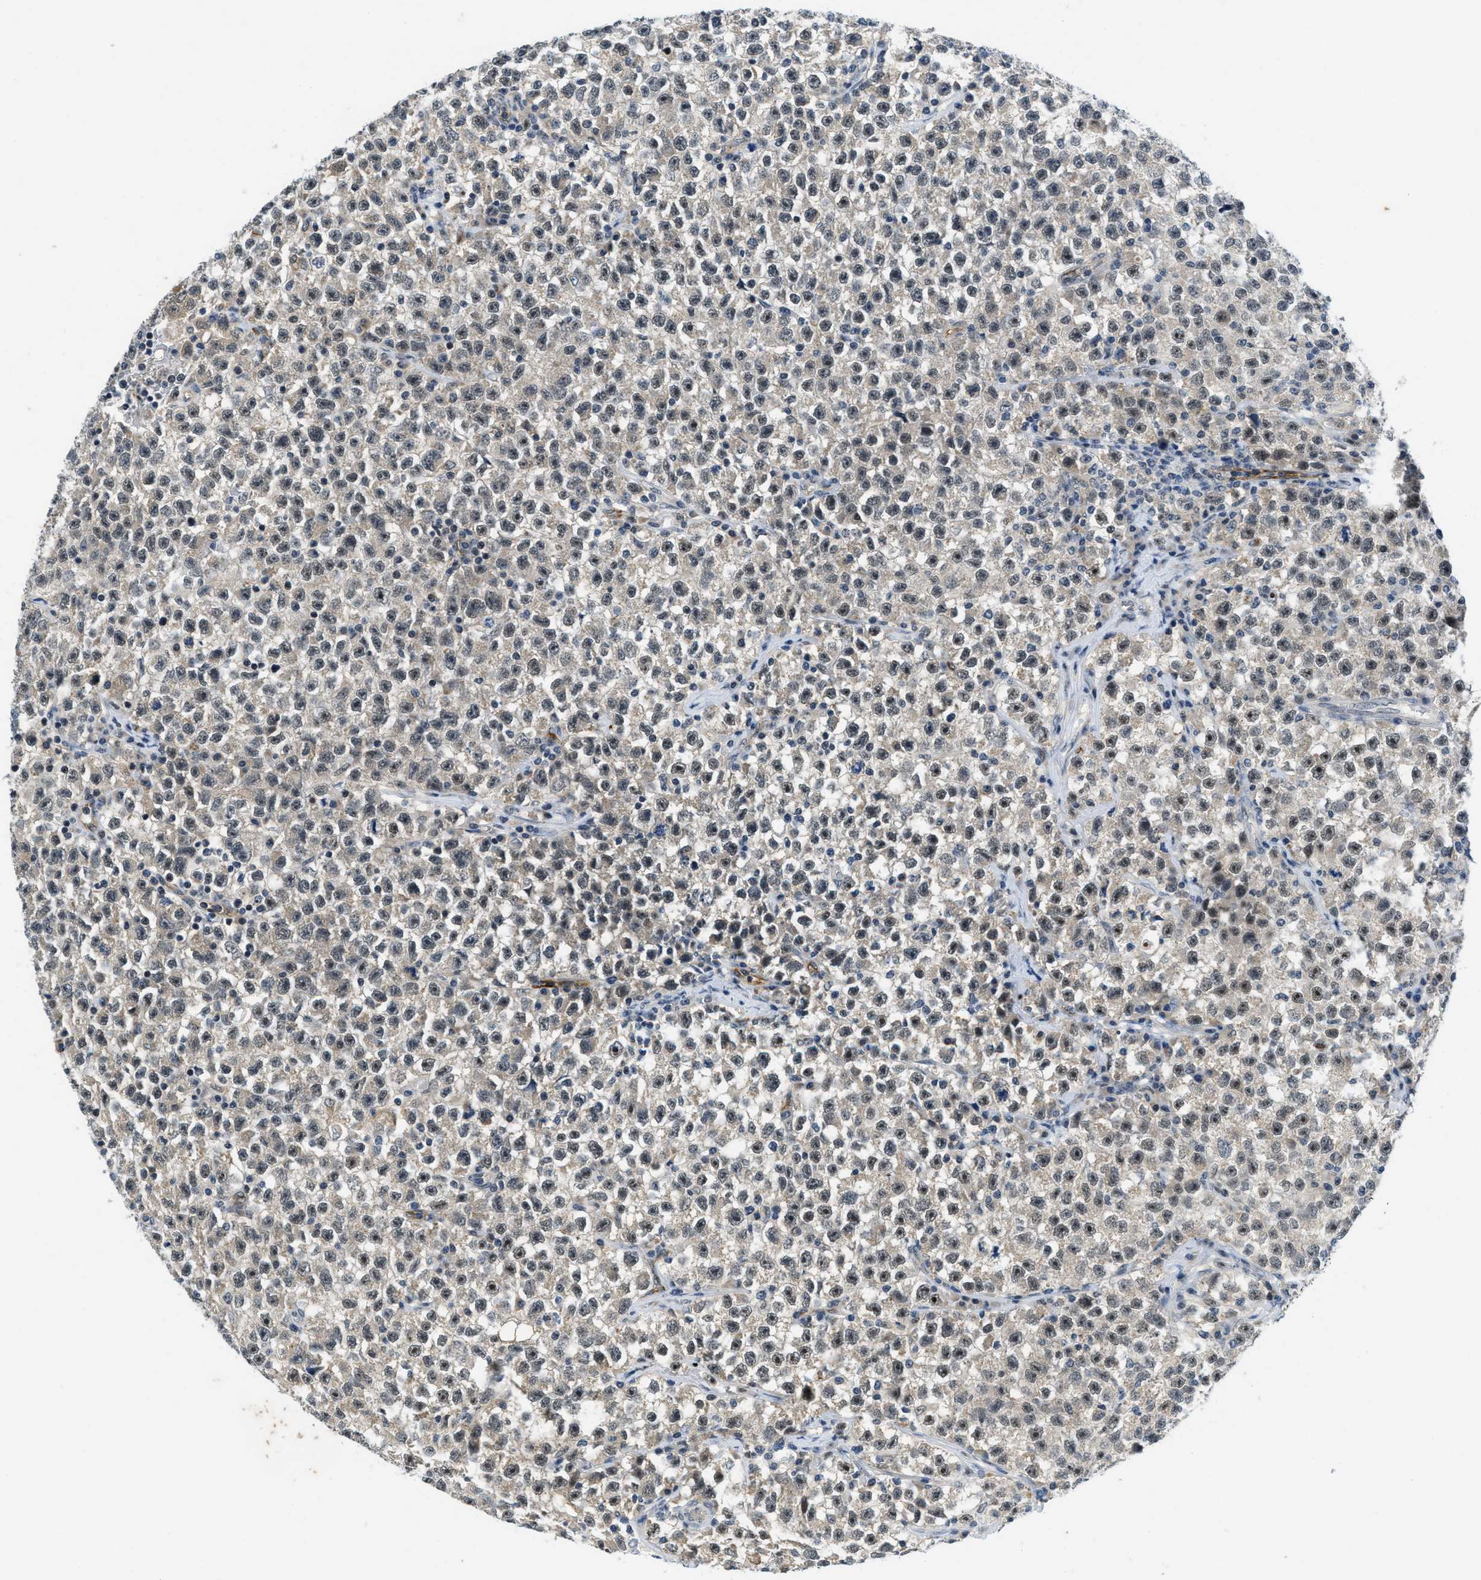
{"staining": {"intensity": "negative", "quantity": "none", "location": "none"}, "tissue": "testis cancer", "cell_type": "Tumor cells", "image_type": "cancer", "snomed": [{"axis": "morphology", "description": "Seminoma, NOS"}, {"axis": "topography", "description": "Testis"}], "caption": "Protein analysis of seminoma (testis) reveals no significant expression in tumor cells. Brightfield microscopy of immunohistochemistry stained with DAB (3,3'-diaminobenzidine) (brown) and hematoxylin (blue), captured at high magnification.", "gene": "SLCO2A1", "patient": {"sex": "male", "age": 22}}